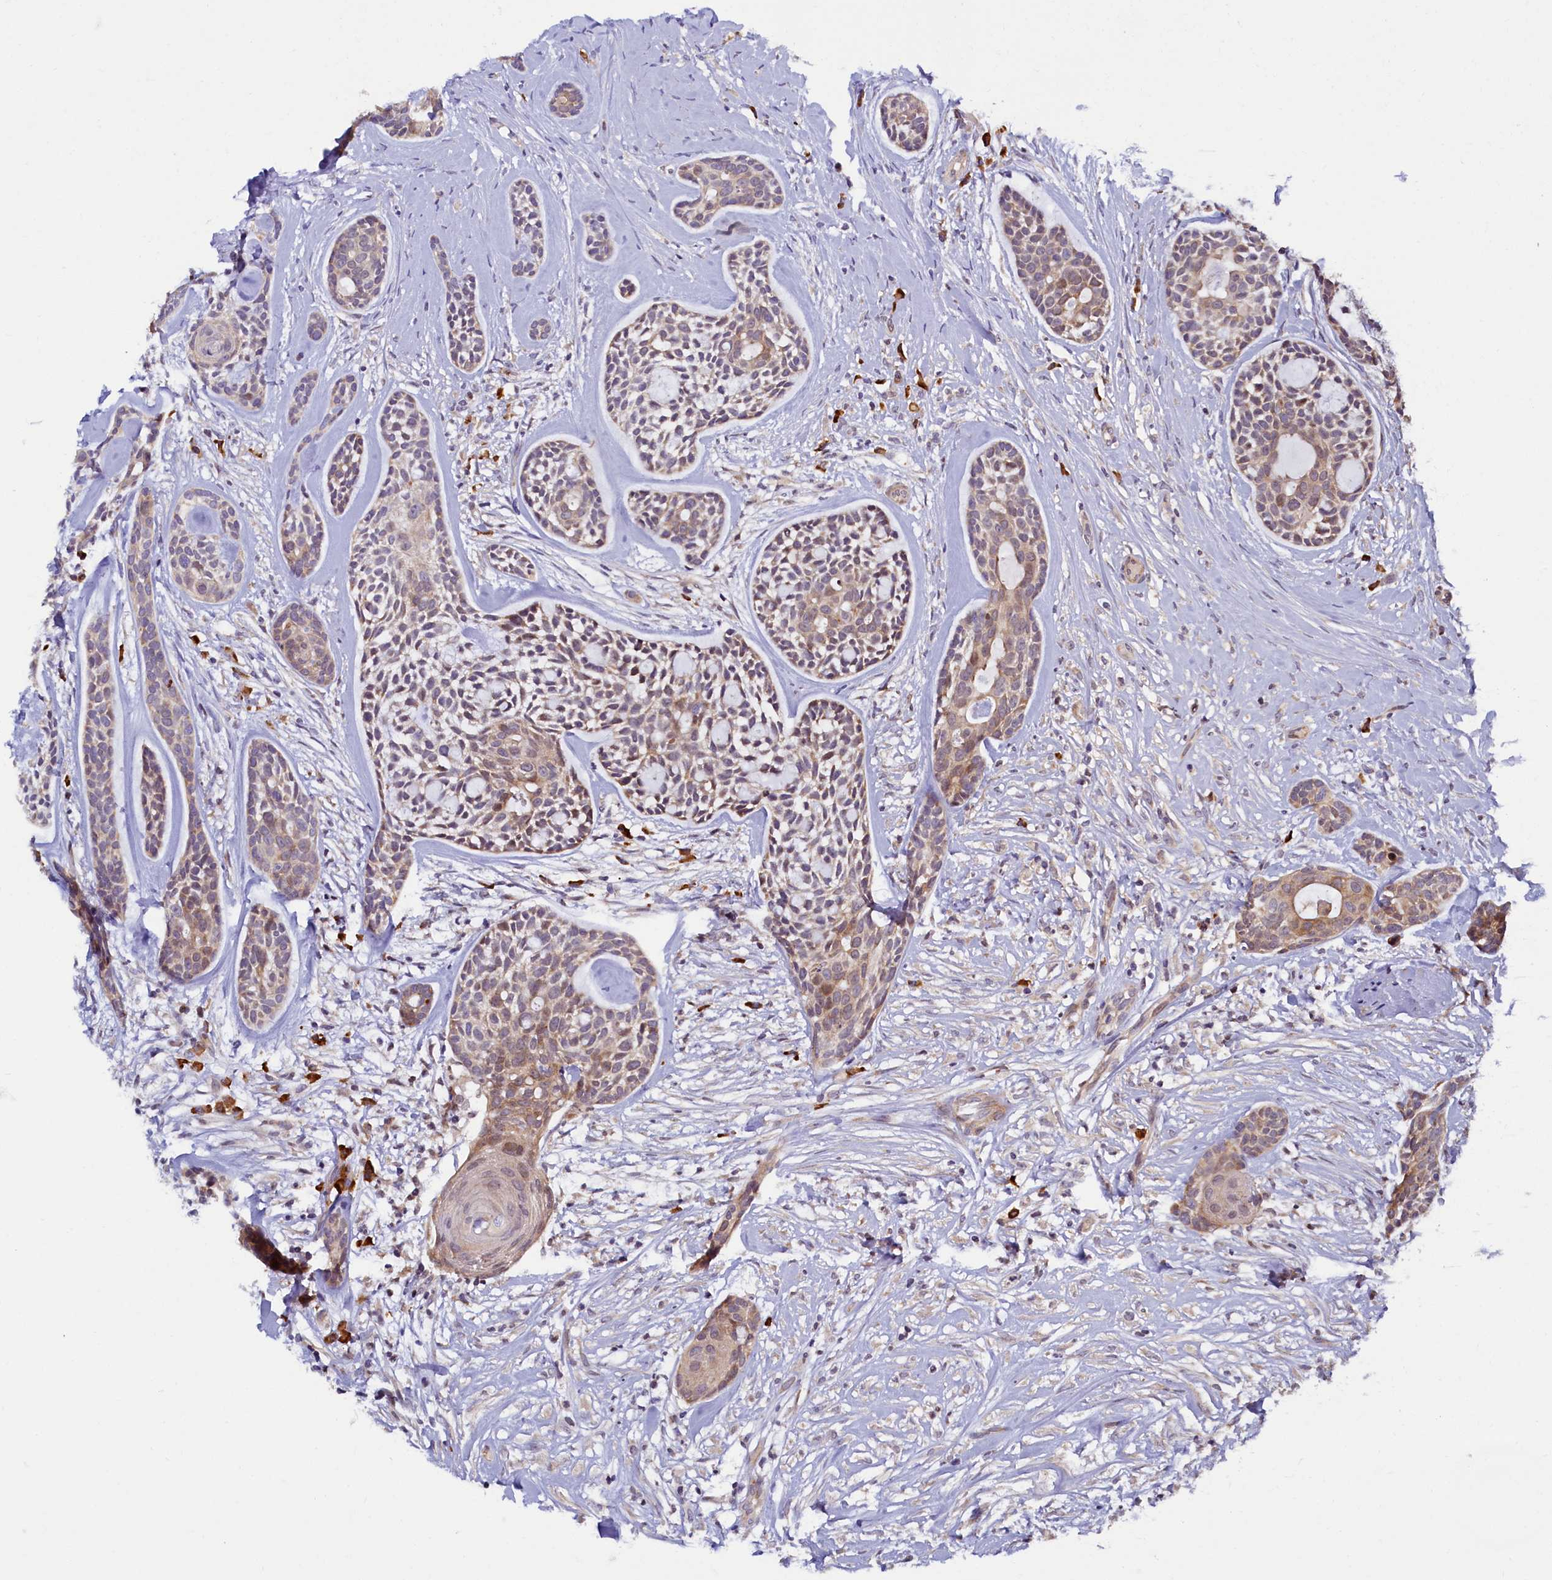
{"staining": {"intensity": "weak", "quantity": "25%-75%", "location": "cytoplasmic/membranous"}, "tissue": "head and neck cancer", "cell_type": "Tumor cells", "image_type": "cancer", "snomed": [{"axis": "morphology", "description": "Adenocarcinoma, NOS"}, {"axis": "topography", "description": "Subcutis"}, {"axis": "topography", "description": "Head-Neck"}], "caption": "Immunohistochemistry (IHC) of head and neck adenocarcinoma exhibits low levels of weak cytoplasmic/membranous positivity in about 25%-75% of tumor cells. (Stains: DAB in brown, nuclei in blue, Microscopy: brightfield microscopy at high magnification).", "gene": "SLC16A14", "patient": {"sex": "female", "age": 73}}